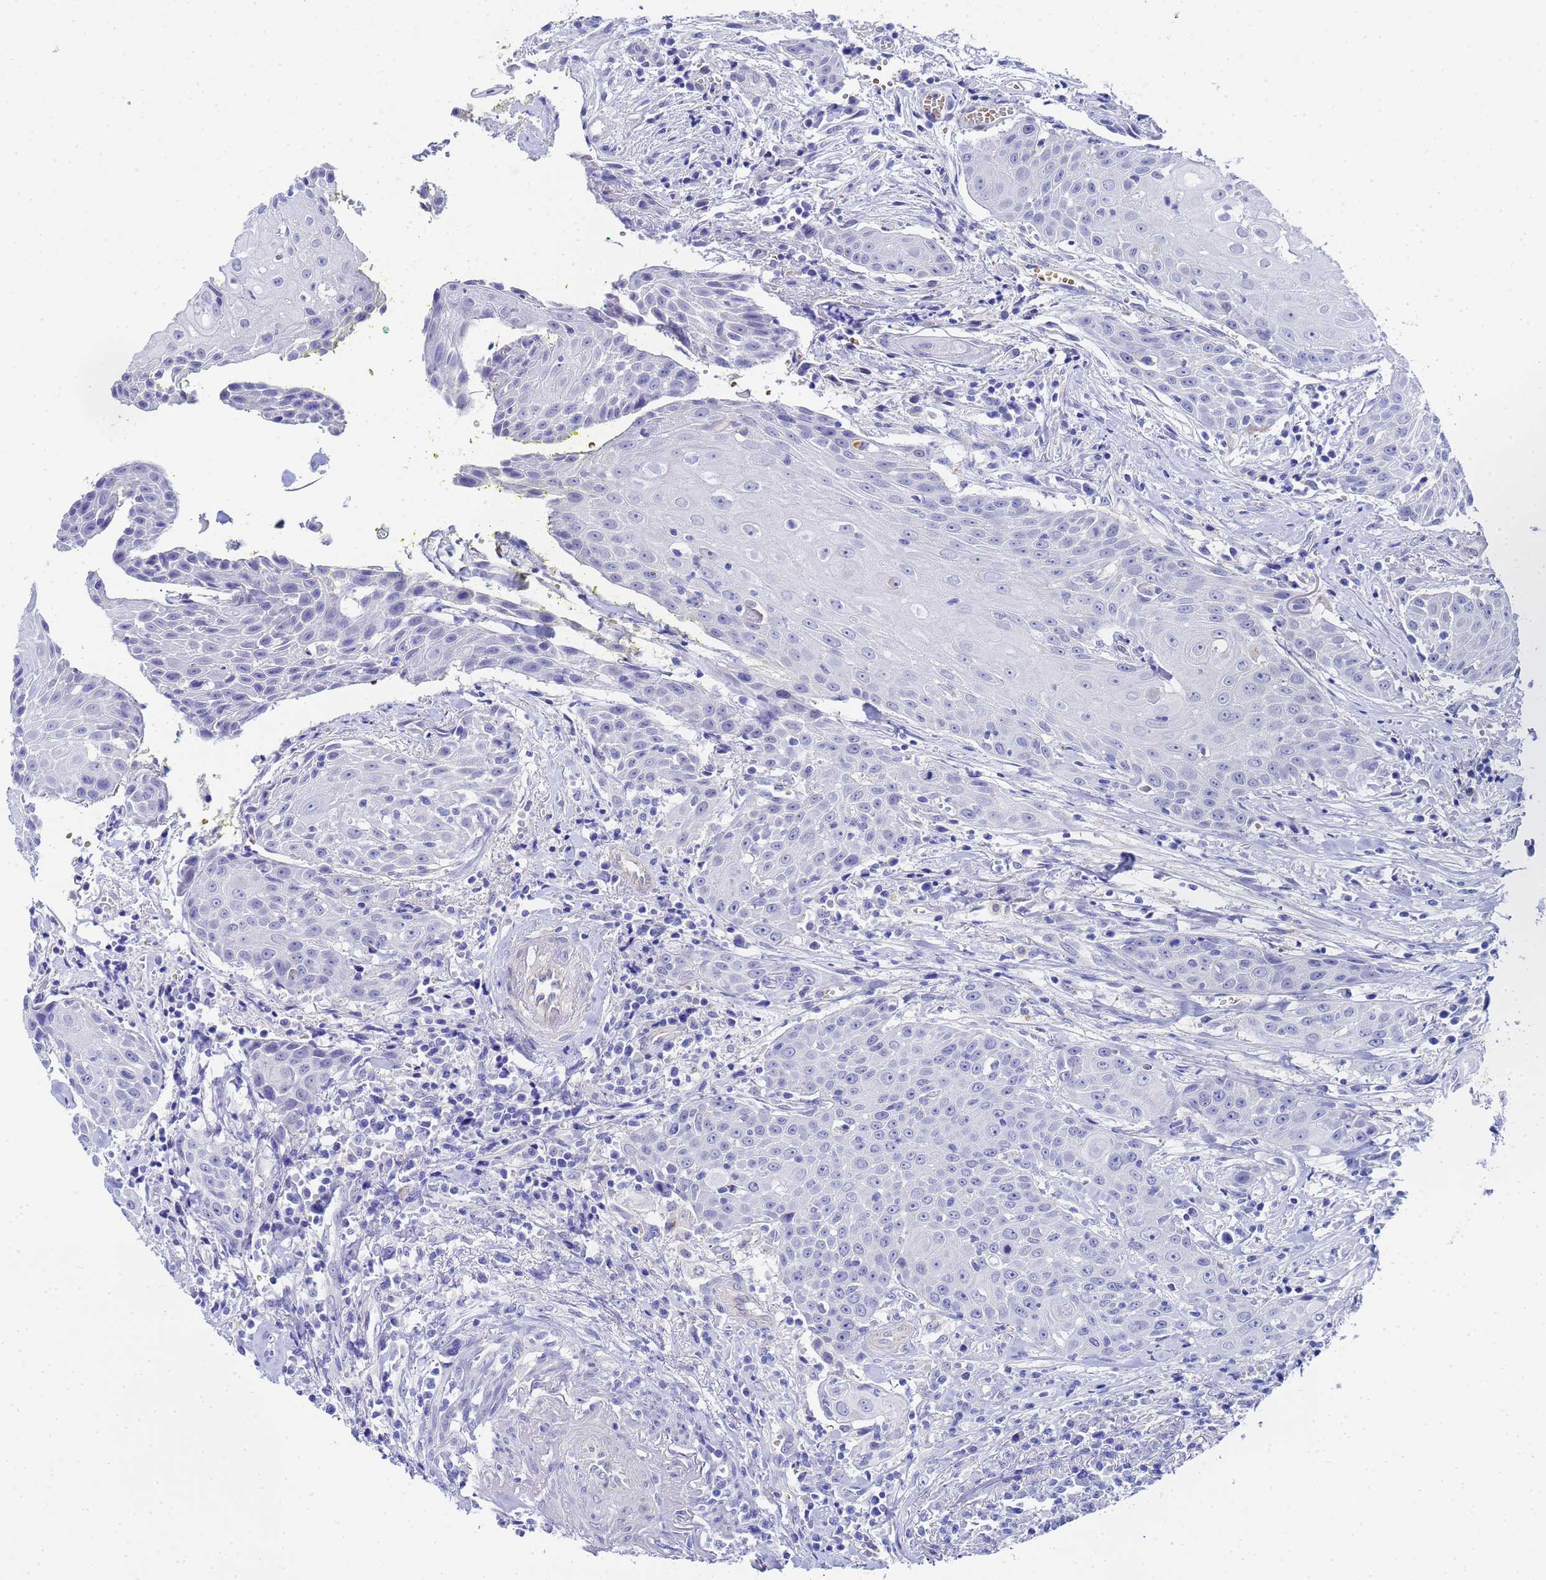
{"staining": {"intensity": "negative", "quantity": "none", "location": "none"}, "tissue": "head and neck cancer", "cell_type": "Tumor cells", "image_type": "cancer", "snomed": [{"axis": "morphology", "description": "Squamous cell carcinoma, NOS"}, {"axis": "topography", "description": "Oral tissue"}, {"axis": "topography", "description": "Head-Neck"}], "caption": "The photomicrograph shows no staining of tumor cells in head and neck cancer.", "gene": "ZNF26", "patient": {"sex": "female", "age": 82}}